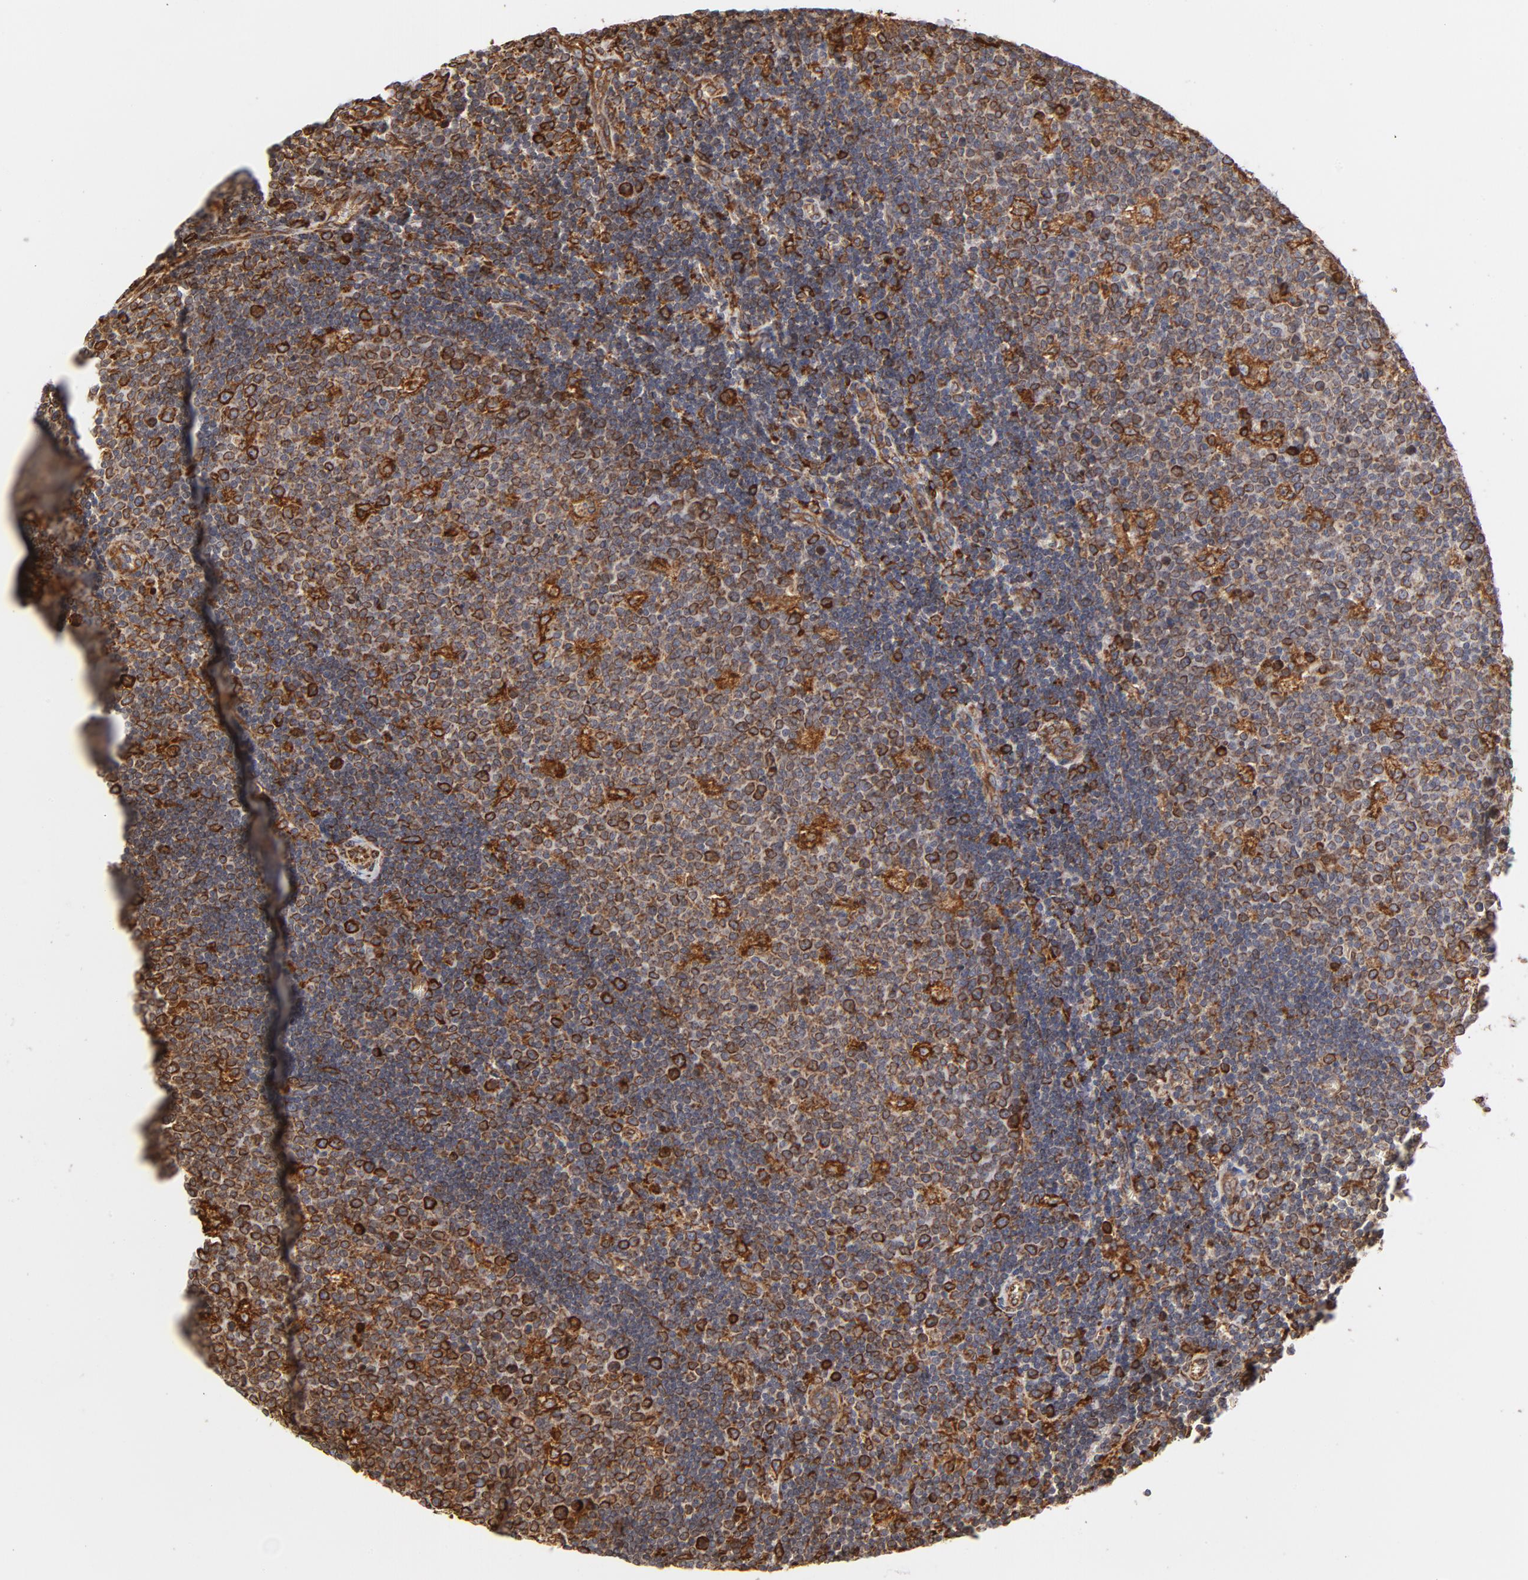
{"staining": {"intensity": "strong", "quantity": "25%-75%", "location": "cytoplasmic/membranous"}, "tissue": "lymph node", "cell_type": "Germinal center cells", "image_type": "normal", "snomed": [{"axis": "morphology", "description": "Normal tissue, NOS"}, {"axis": "topography", "description": "Lymph node"}, {"axis": "topography", "description": "Salivary gland"}], "caption": "Strong cytoplasmic/membranous expression is present in approximately 25%-75% of germinal center cells in unremarkable lymph node.", "gene": "CANX", "patient": {"sex": "male", "age": 8}}